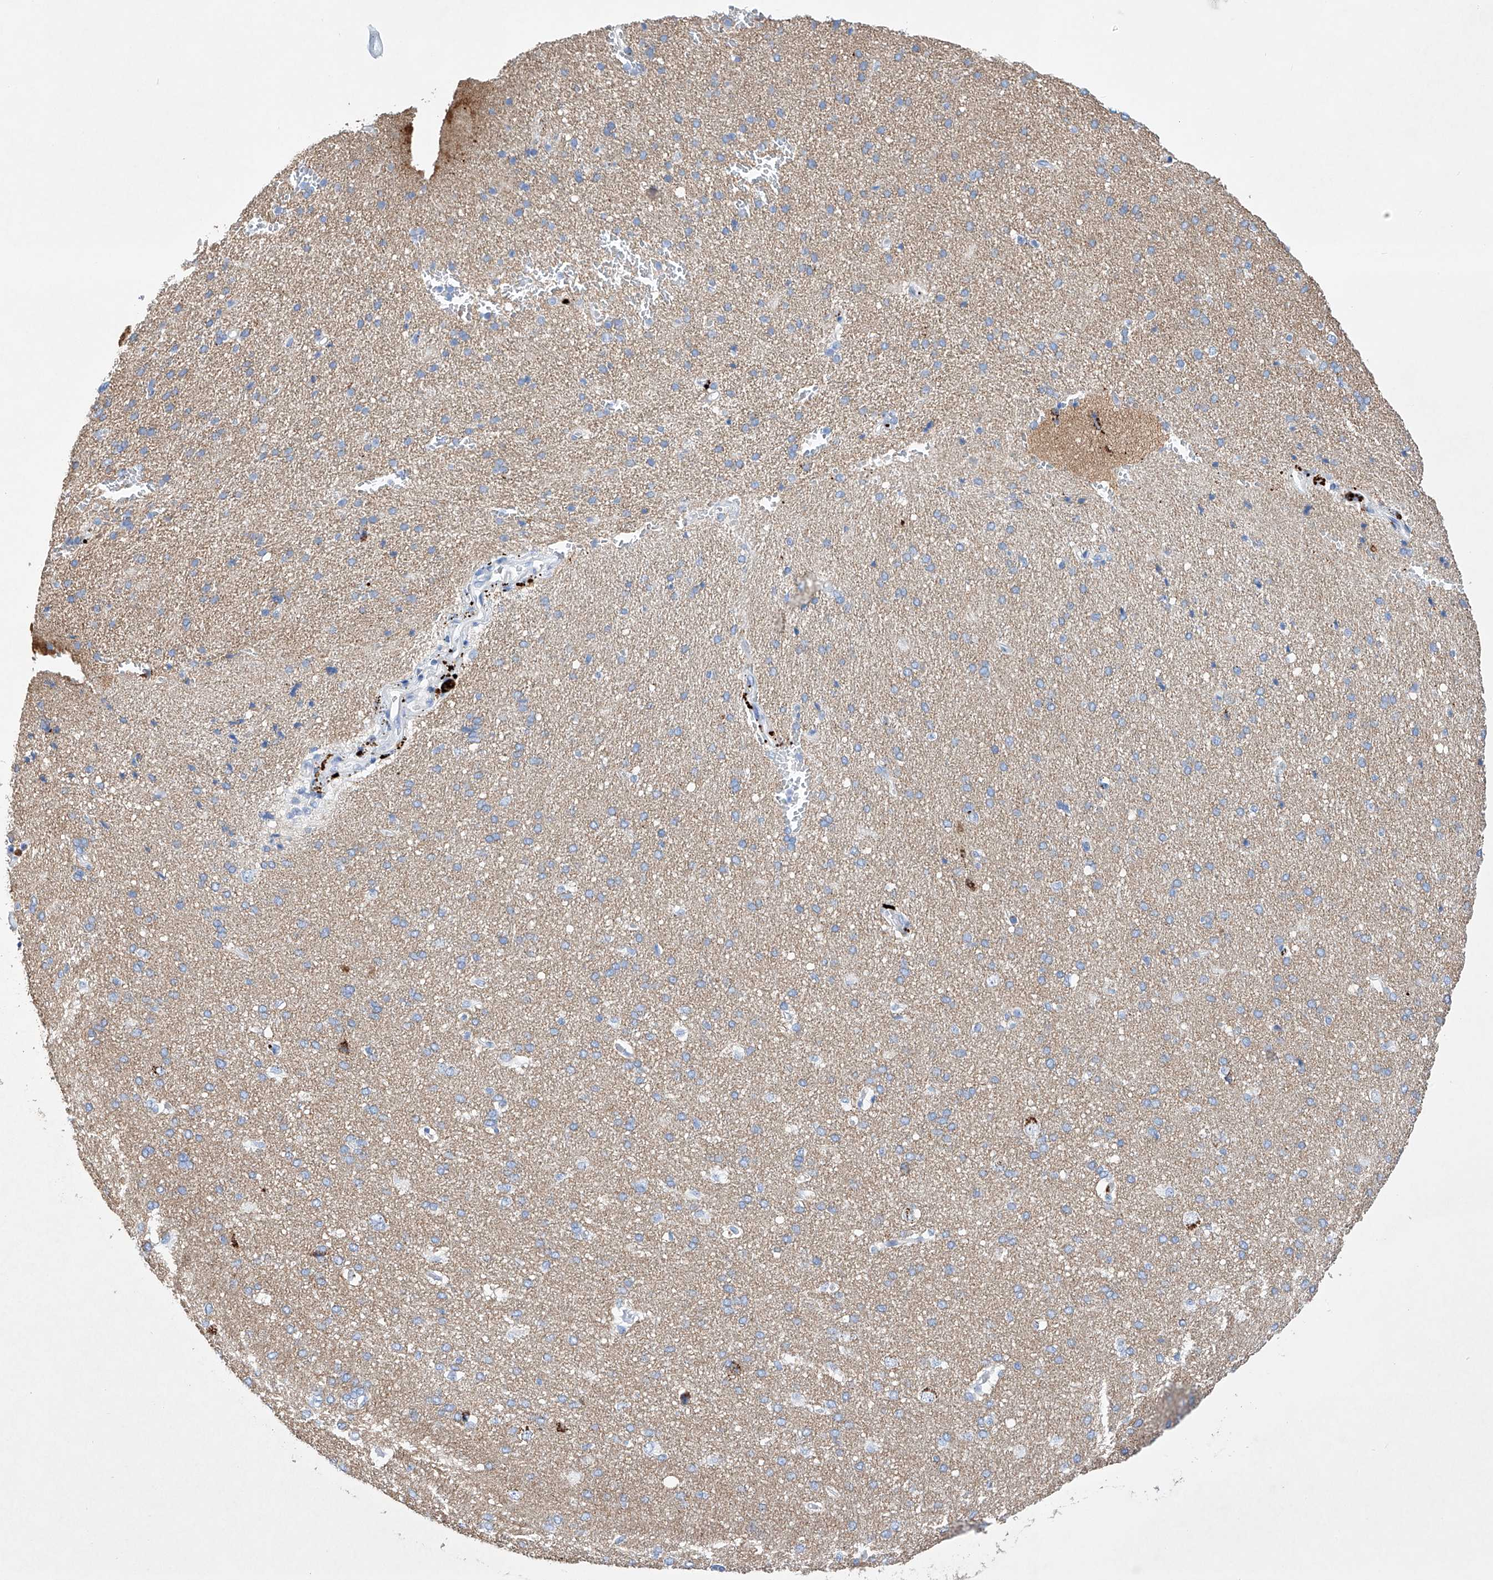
{"staining": {"intensity": "negative", "quantity": "none", "location": "none"}, "tissue": "cerebral cortex", "cell_type": "Endothelial cells", "image_type": "normal", "snomed": [{"axis": "morphology", "description": "Normal tissue, NOS"}, {"axis": "topography", "description": "Cerebral cortex"}], "caption": "IHC micrograph of normal cerebral cortex stained for a protein (brown), which shows no positivity in endothelial cells.", "gene": "LURAP1", "patient": {"sex": "male", "age": 62}}